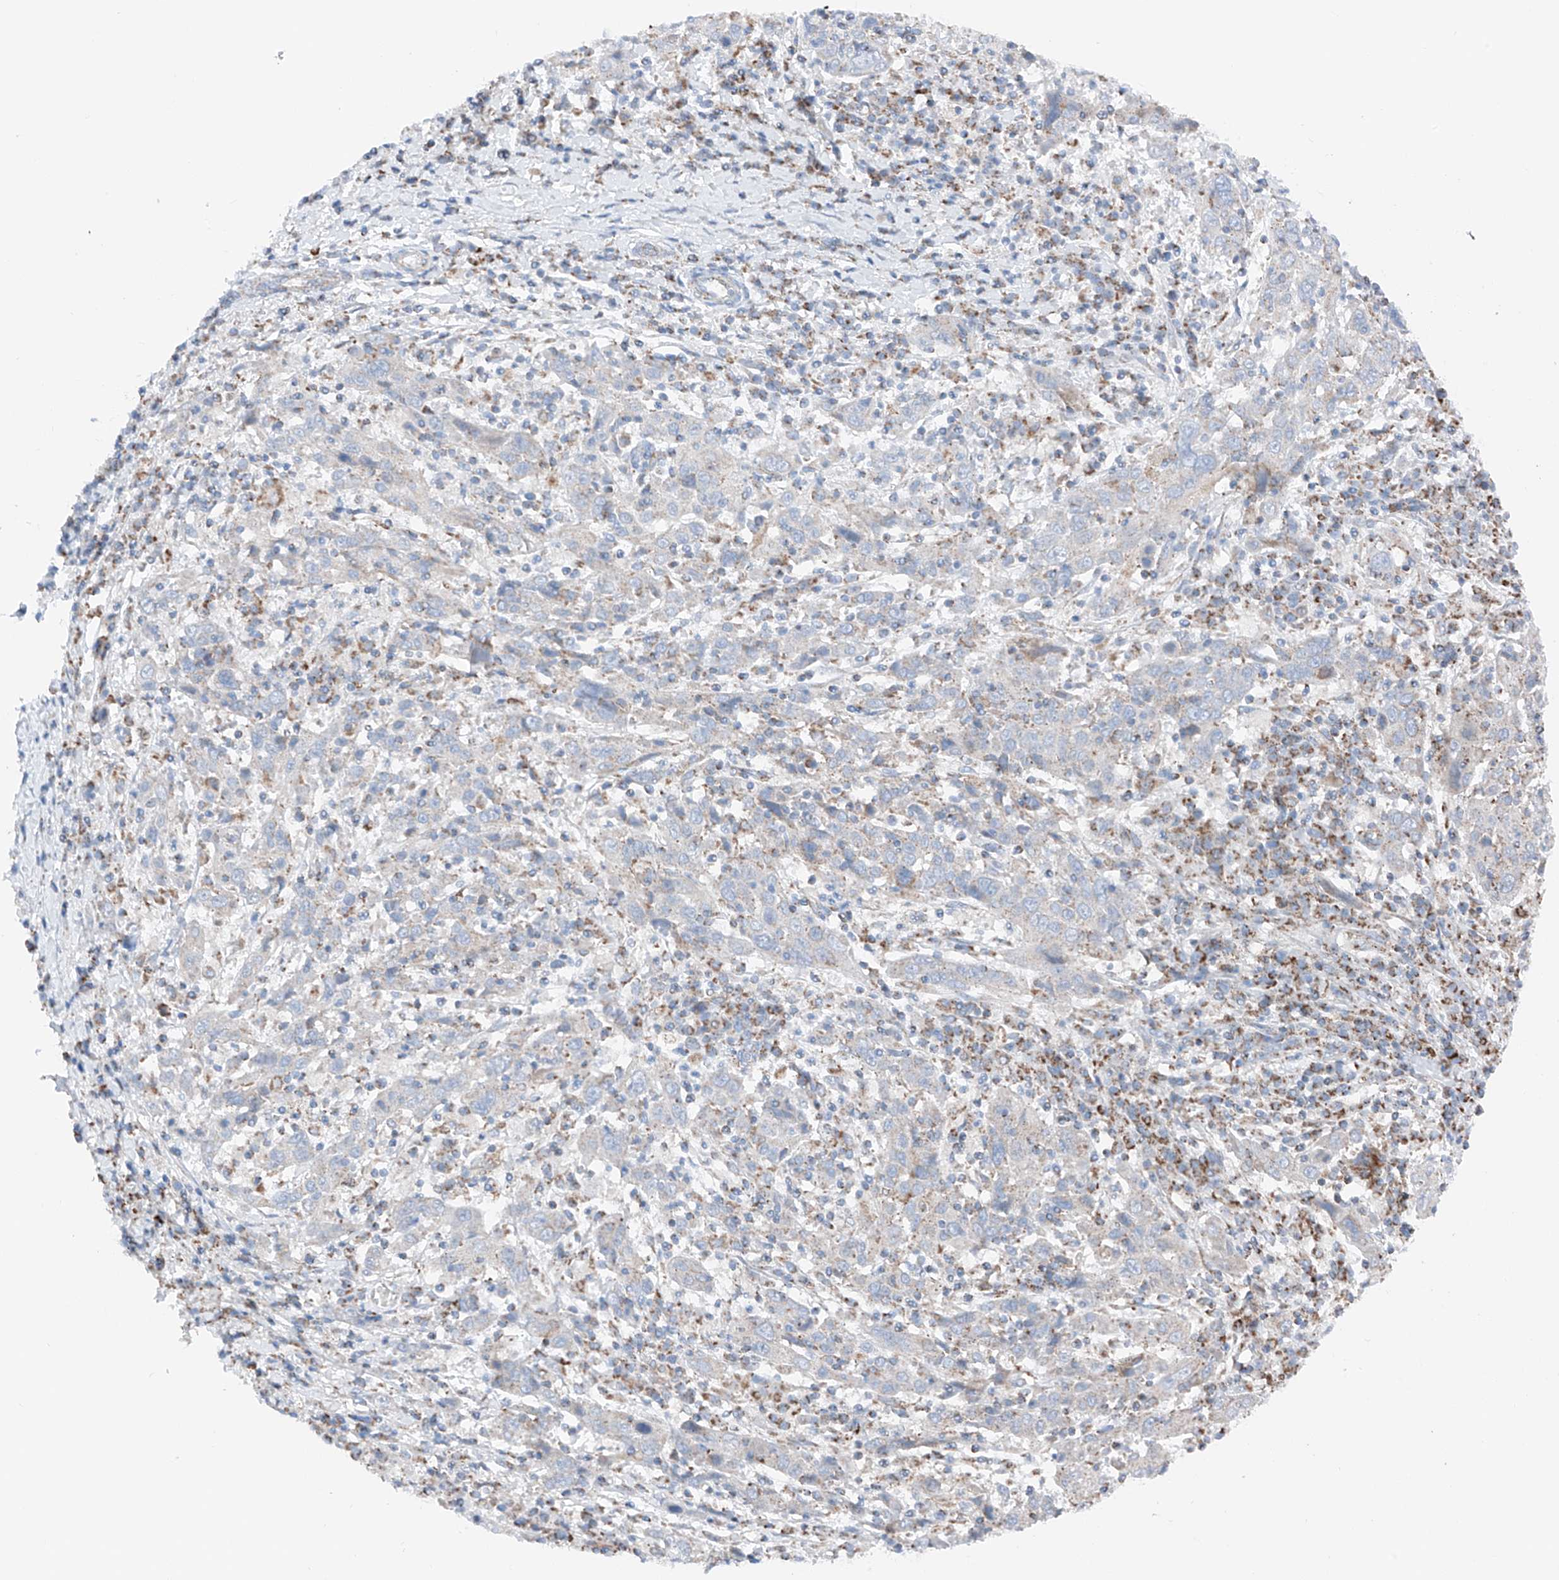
{"staining": {"intensity": "negative", "quantity": "none", "location": "none"}, "tissue": "cervical cancer", "cell_type": "Tumor cells", "image_type": "cancer", "snomed": [{"axis": "morphology", "description": "Squamous cell carcinoma, NOS"}, {"axis": "topography", "description": "Cervix"}], "caption": "A high-resolution photomicrograph shows immunohistochemistry (IHC) staining of cervical squamous cell carcinoma, which demonstrates no significant positivity in tumor cells.", "gene": "MRAP", "patient": {"sex": "female", "age": 46}}